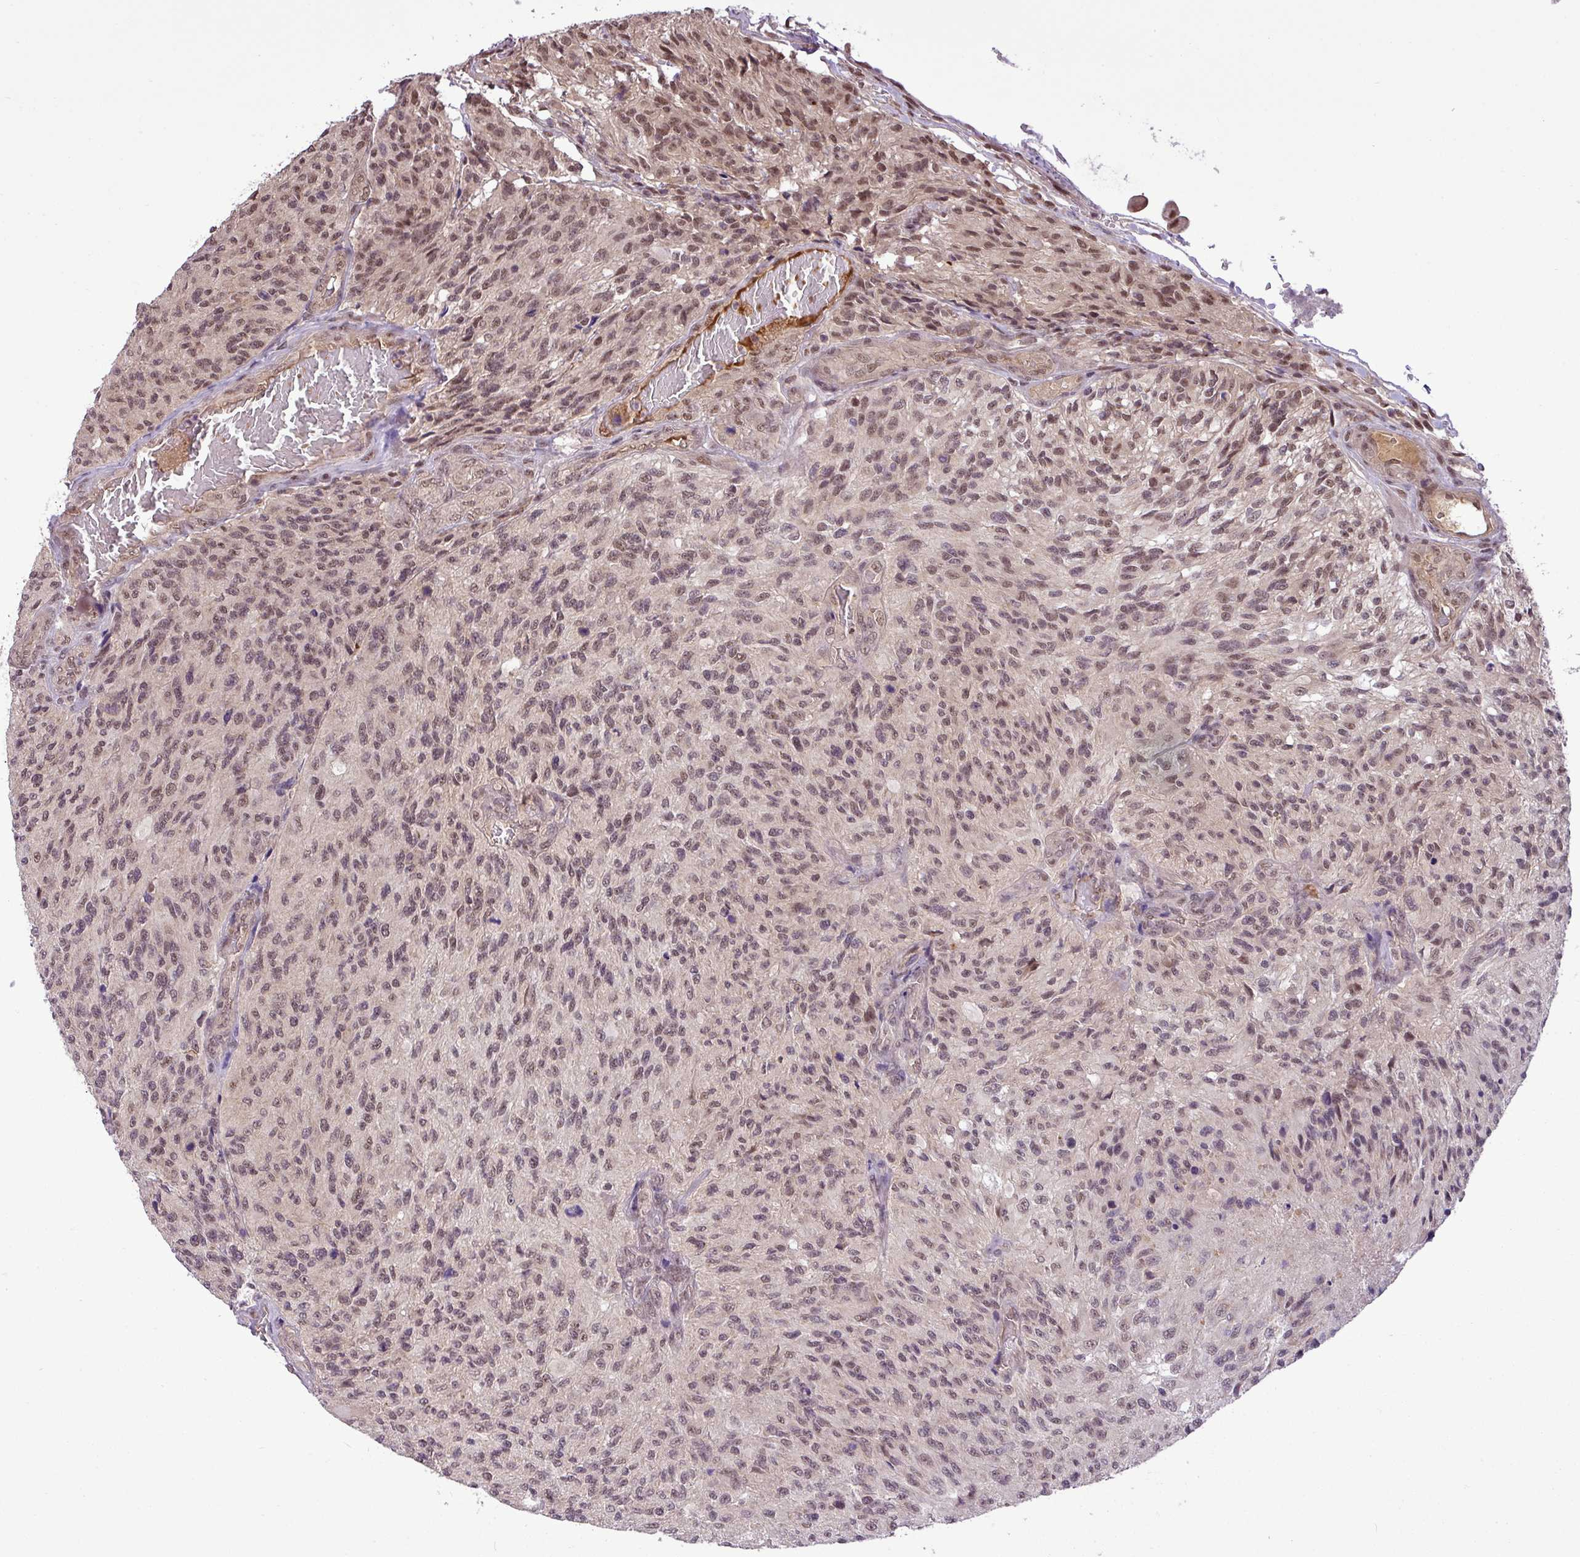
{"staining": {"intensity": "moderate", "quantity": ">75%", "location": "nuclear"}, "tissue": "glioma", "cell_type": "Tumor cells", "image_type": "cancer", "snomed": [{"axis": "morphology", "description": "Normal tissue, NOS"}, {"axis": "morphology", "description": "Glioma, malignant, High grade"}, {"axis": "topography", "description": "Cerebral cortex"}], "caption": "Brown immunohistochemical staining in human glioma displays moderate nuclear expression in approximately >75% of tumor cells.", "gene": "MFHAS1", "patient": {"sex": "male", "age": 56}}